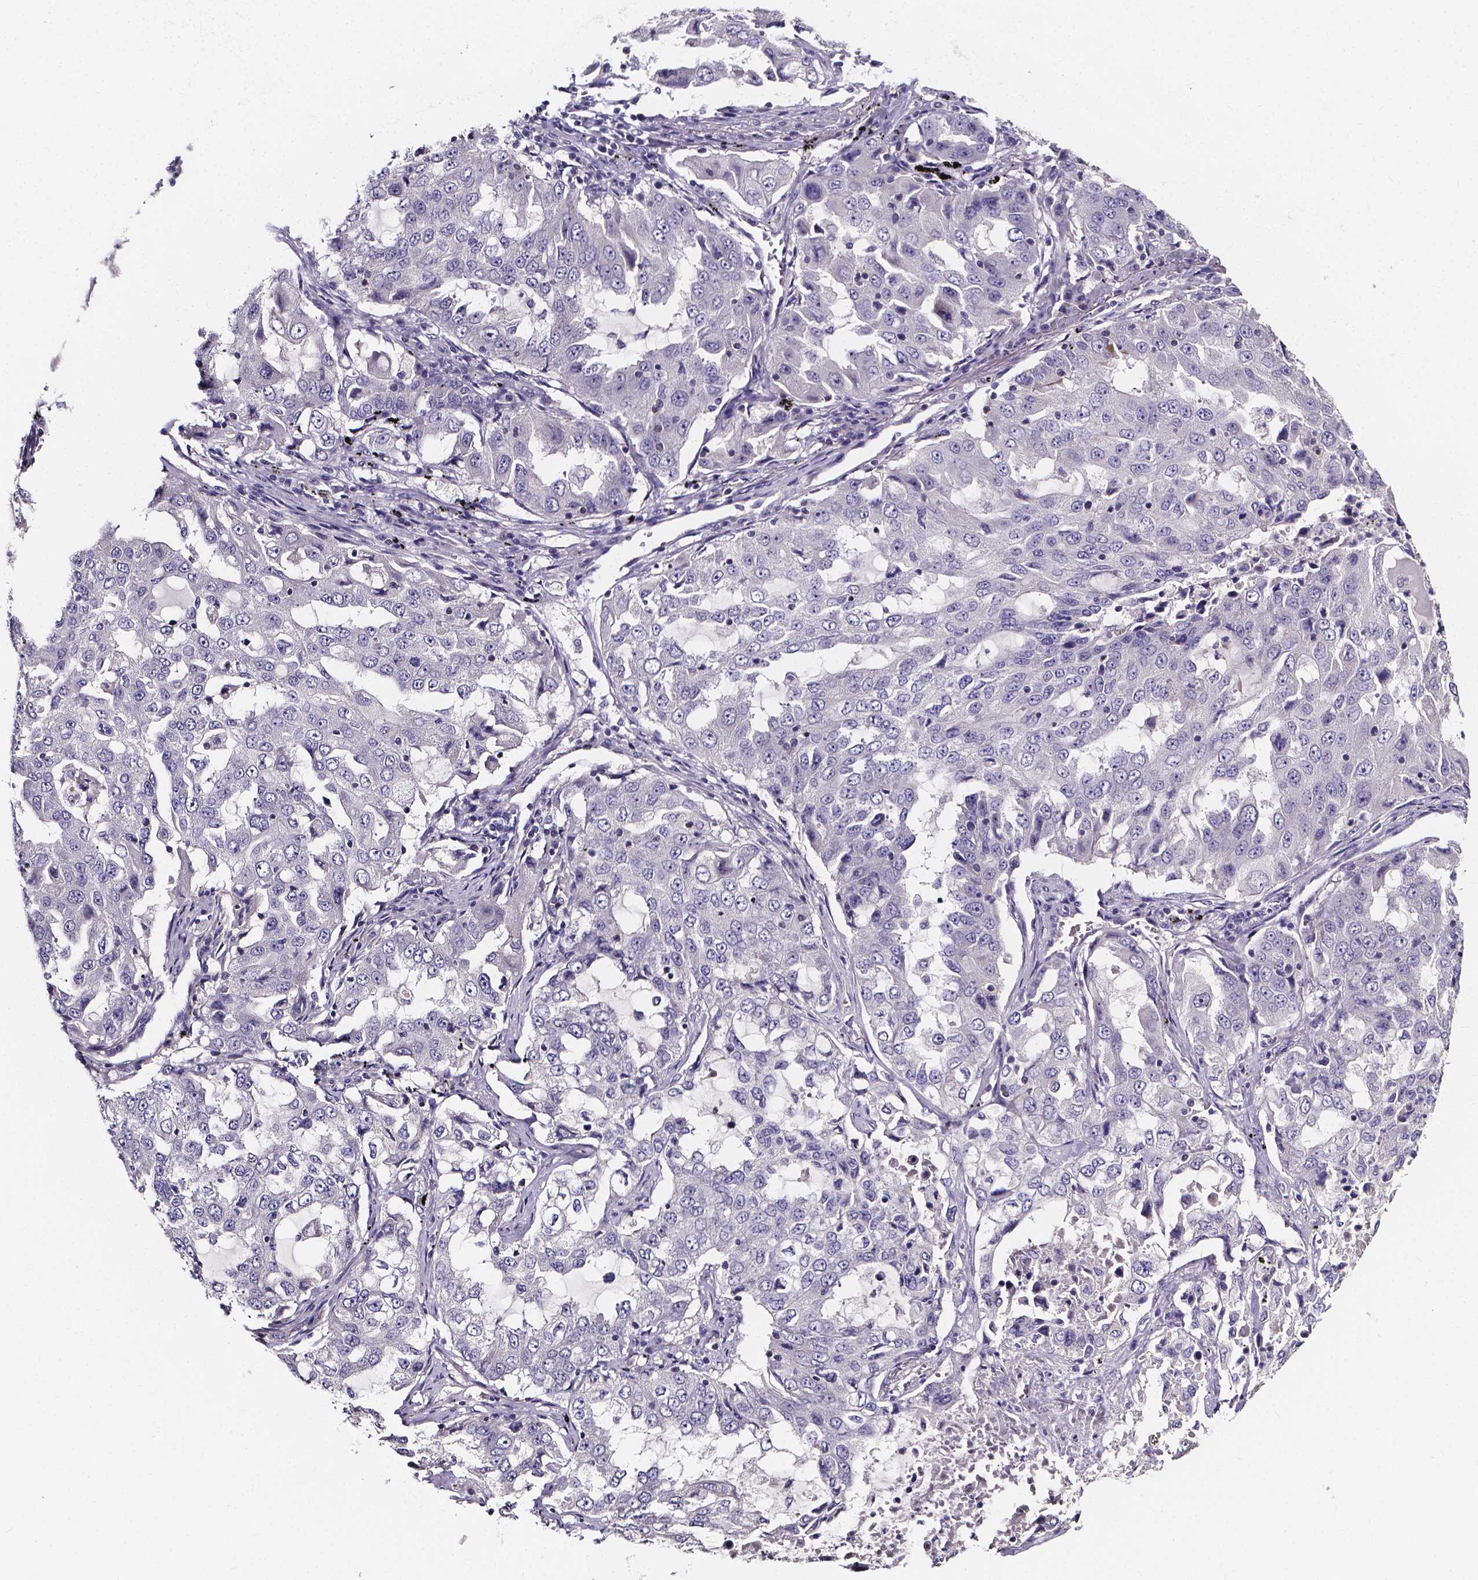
{"staining": {"intensity": "negative", "quantity": "none", "location": "none"}, "tissue": "lung cancer", "cell_type": "Tumor cells", "image_type": "cancer", "snomed": [{"axis": "morphology", "description": "Adenocarcinoma, NOS"}, {"axis": "topography", "description": "Lung"}], "caption": "Tumor cells are negative for protein expression in human lung adenocarcinoma.", "gene": "THEMIS", "patient": {"sex": "female", "age": 61}}